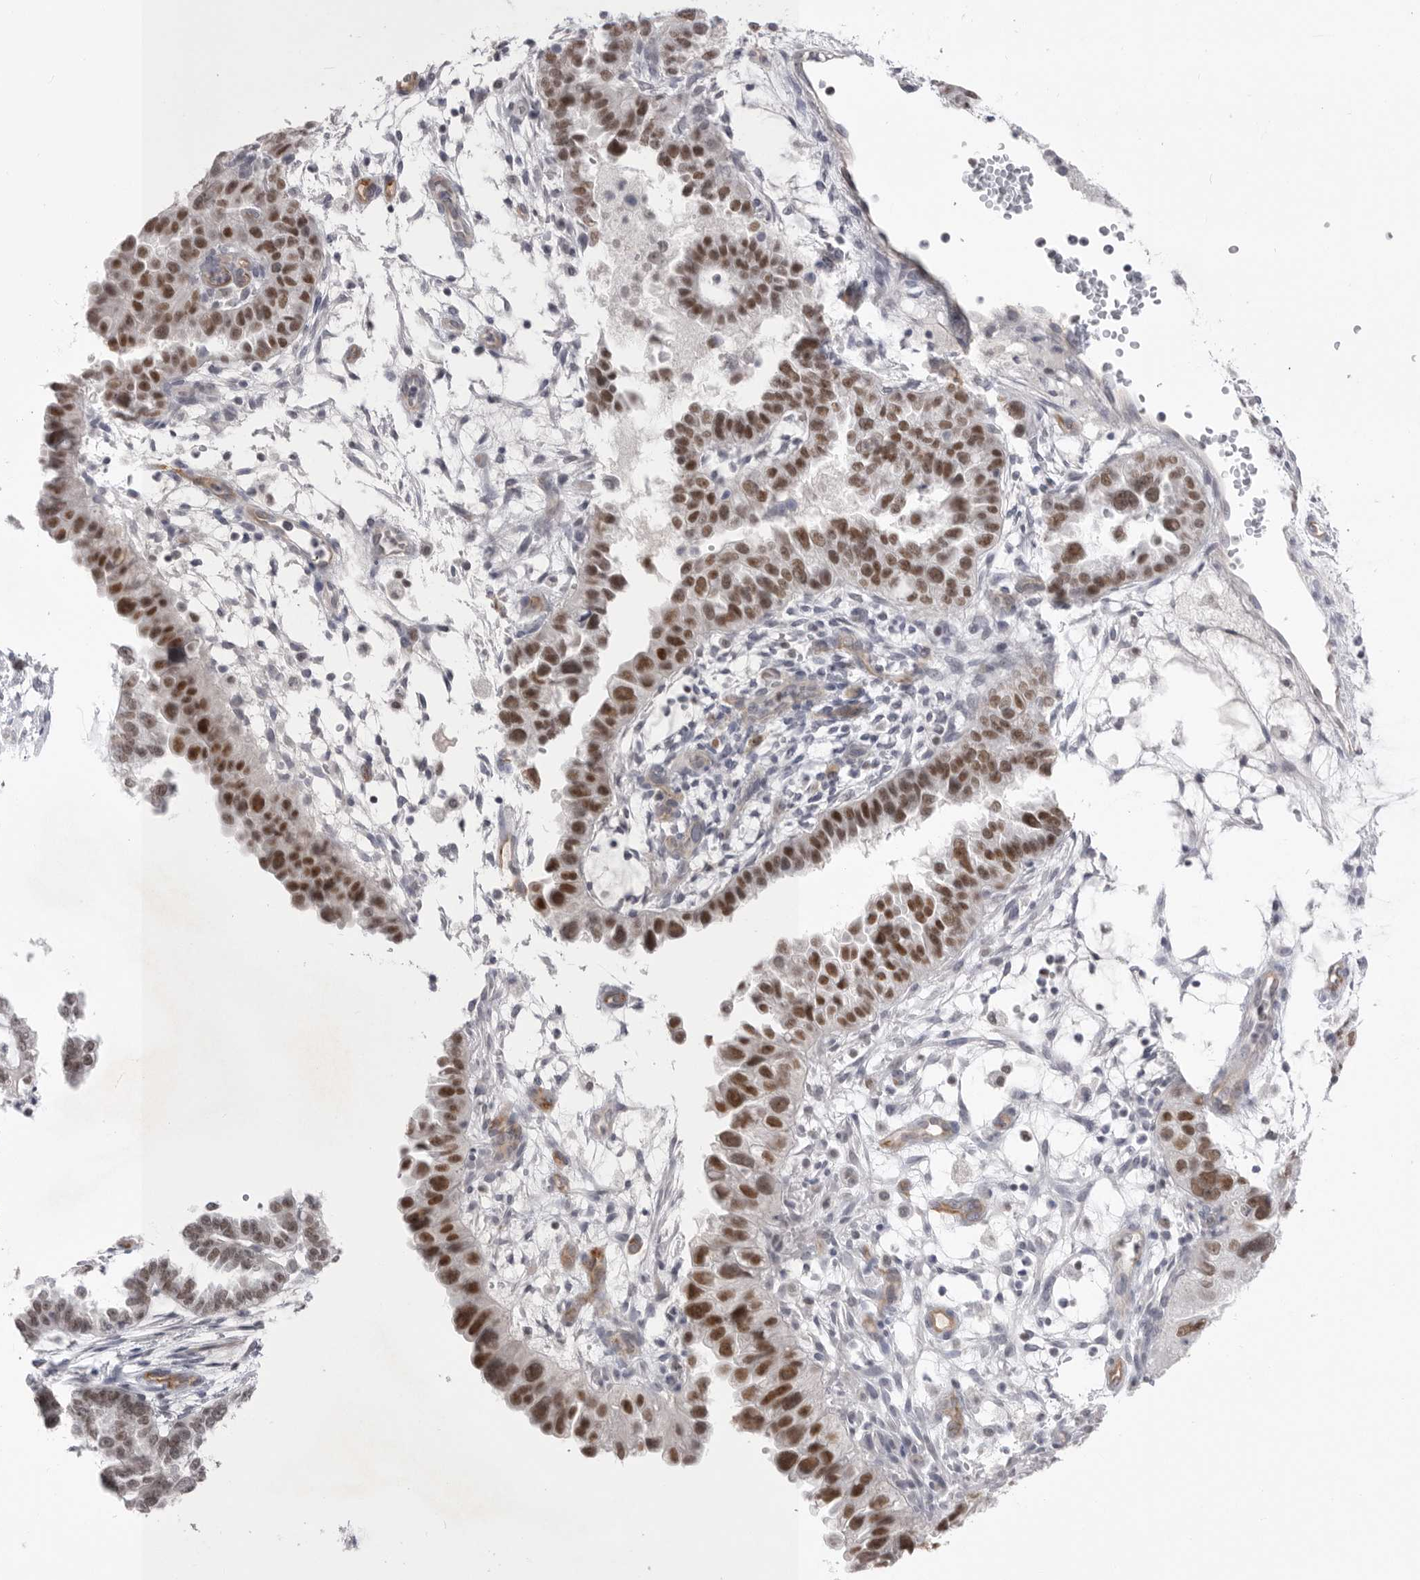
{"staining": {"intensity": "strong", "quantity": "25%-75%", "location": "nuclear"}, "tissue": "endometrial cancer", "cell_type": "Tumor cells", "image_type": "cancer", "snomed": [{"axis": "morphology", "description": "Adenocarcinoma, NOS"}, {"axis": "topography", "description": "Endometrium"}], "caption": "Immunohistochemical staining of human endometrial cancer (adenocarcinoma) exhibits high levels of strong nuclear positivity in about 25%-75% of tumor cells. The protein is stained brown, and the nuclei are stained in blue (DAB IHC with brightfield microscopy, high magnification).", "gene": "ZBTB7B", "patient": {"sex": "female", "age": 85}}